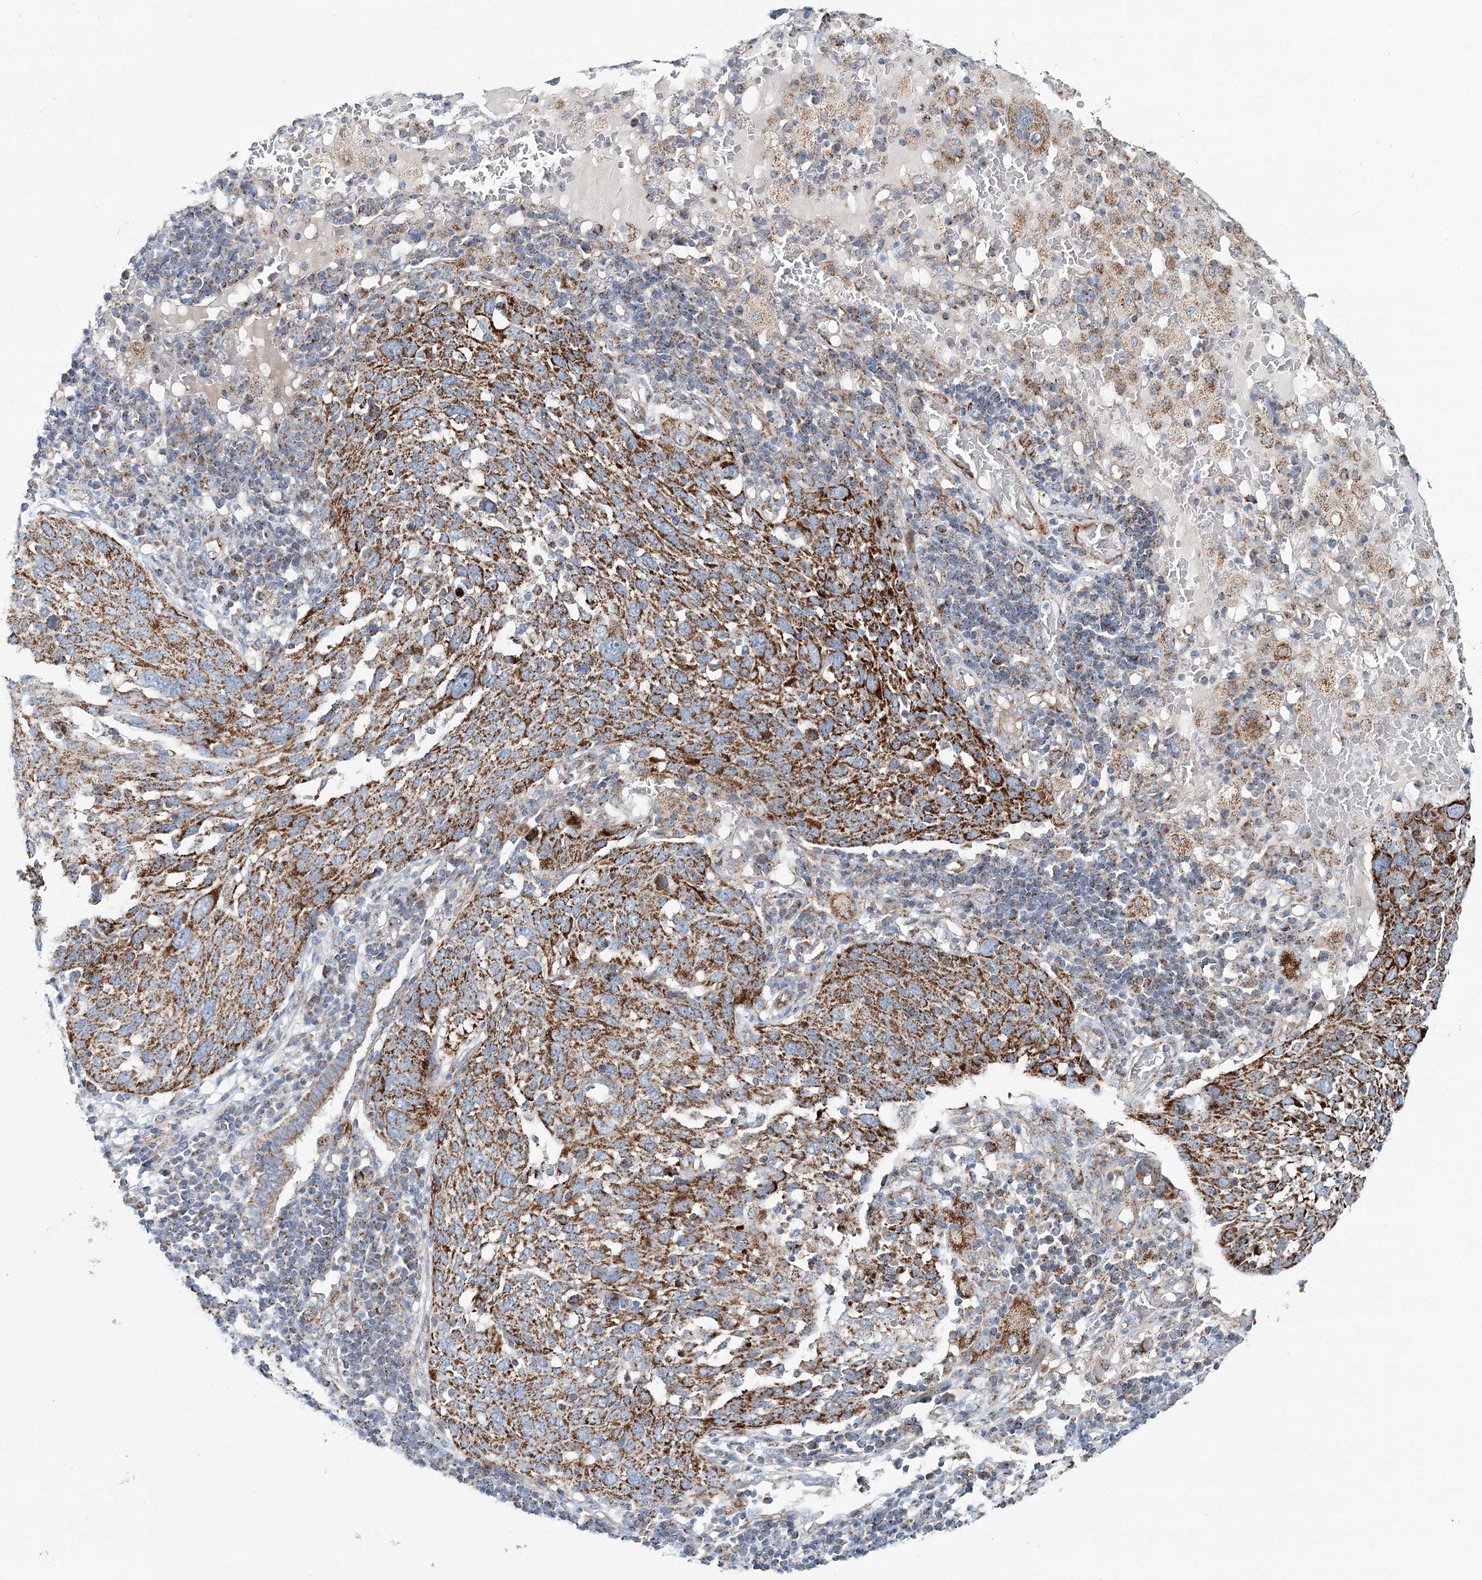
{"staining": {"intensity": "moderate", "quantity": ">75%", "location": "cytoplasmic/membranous"}, "tissue": "lung cancer", "cell_type": "Tumor cells", "image_type": "cancer", "snomed": [{"axis": "morphology", "description": "Squamous cell carcinoma, NOS"}, {"axis": "topography", "description": "Lung"}], "caption": "The histopathology image displays staining of lung cancer (squamous cell carcinoma), revealing moderate cytoplasmic/membranous protein positivity (brown color) within tumor cells.", "gene": "ARHGAP6", "patient": {"sex": "male", "age": 65}}